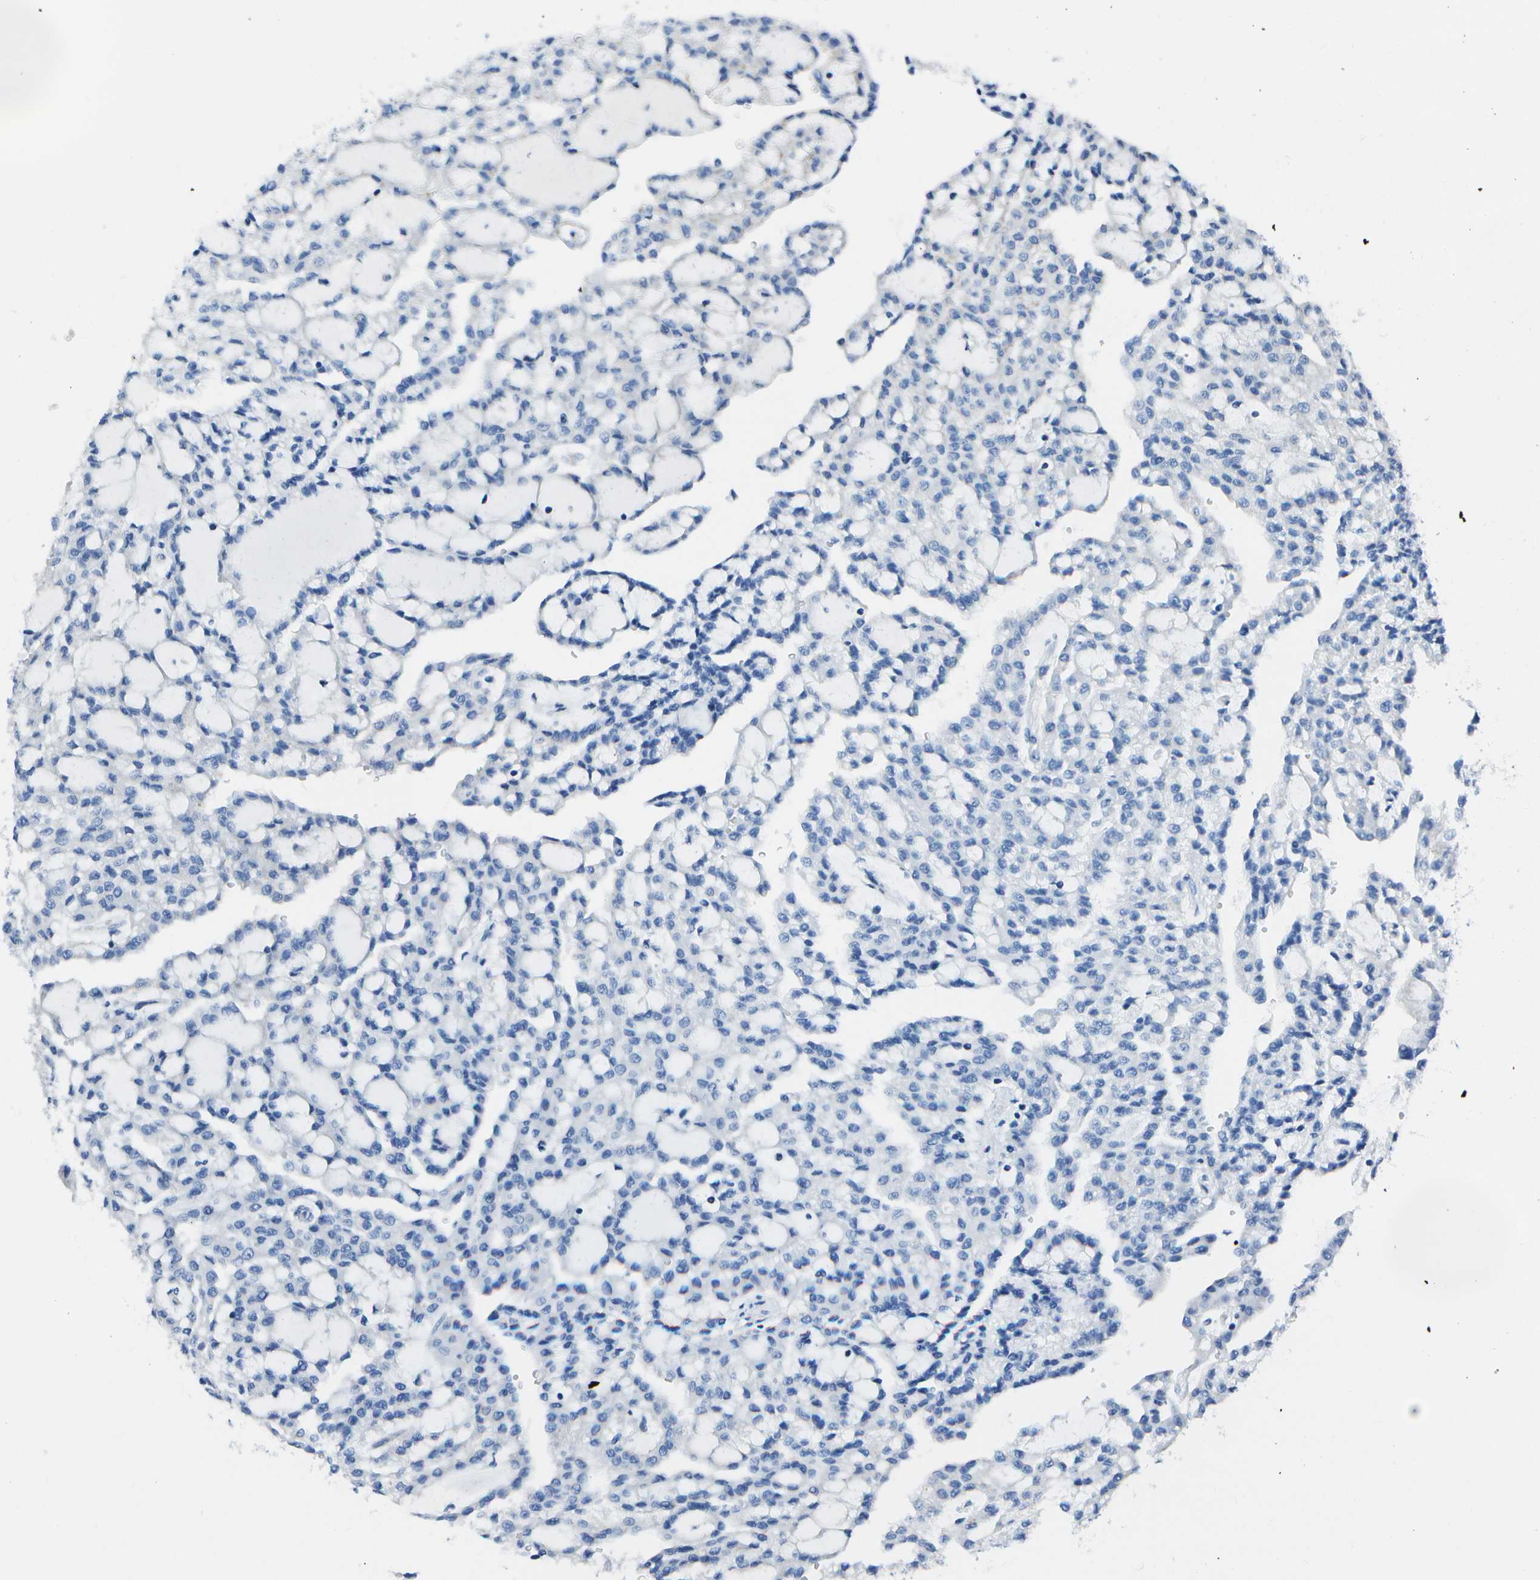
{"staining": {"intensity": "negative", "quantity": "none", "location": "none"}, "tissue": "renal cancer", "cell_type": "Tumor cells", "image_type": "cancer", "snomed": [{"axis": "morphology", "description": "Adenocarcinoma, NOS"}, {"axis": "topography", "description": "Kidney"}], "caption": "Adenocarcinoma (renal) stained for a protein using IHC exhibits no positivity tumor cells.", "gene": "DCT", "patient": {"sex": "male", "age": 63}}